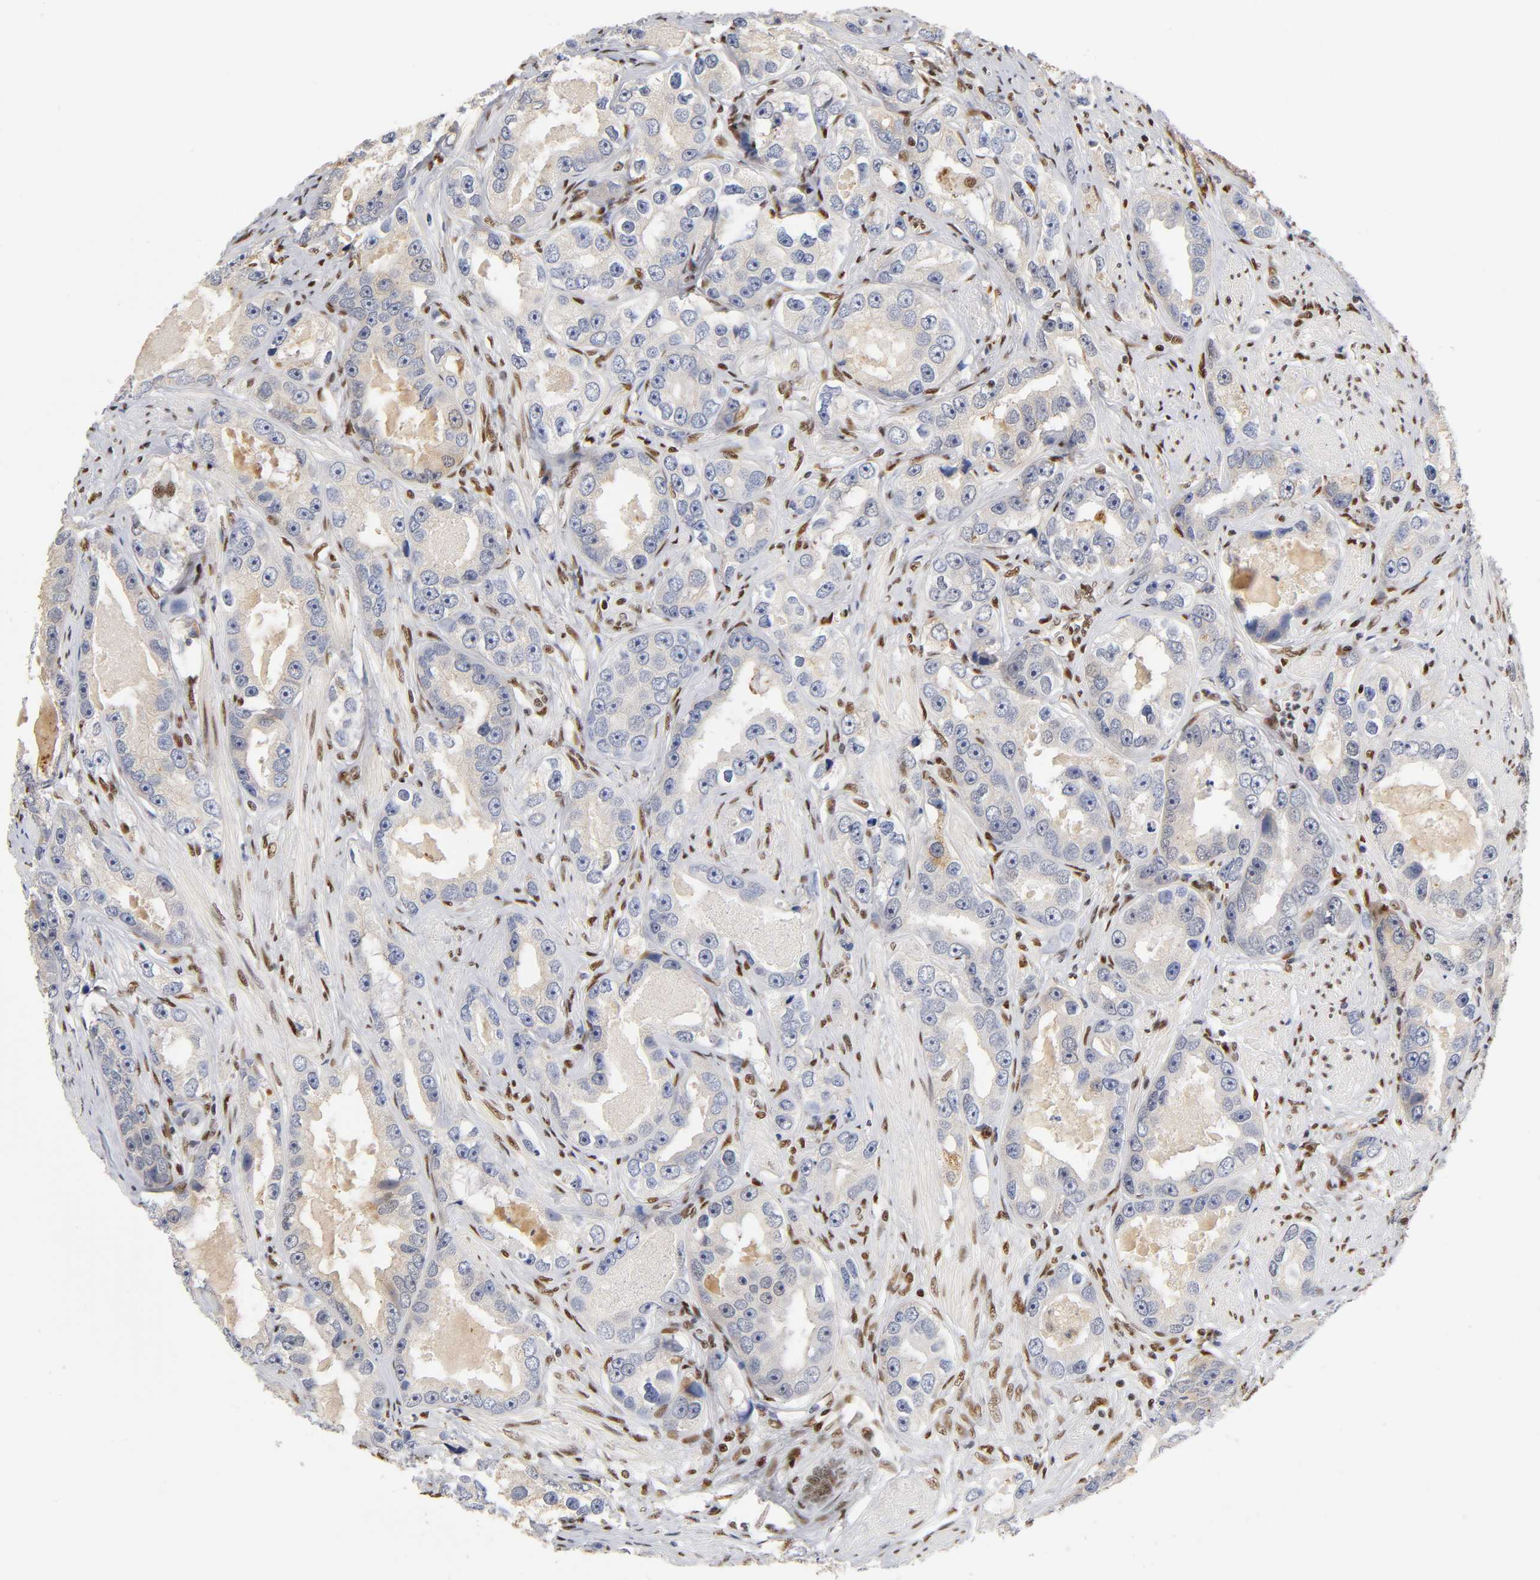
{"staining": {"intensity": "weak", "quantity": "<25%", "location": "cytoplasmic/membranous"}, "tissue": "prostate cancer", "cell_type": "Tumor cells", "image_type": "cancer", "snomed": [{"axis": "morphology", "description": "Adenocarcinoma, High grade"}, {"axis": "topography", "description": "Prostate"}], "caption": "DAB immunohistochemical staining of prostate cancer reveals no significant positivity in tumor cells.", "gene": "NR3C1", "patient": {"sex": "male", "age": 63}}